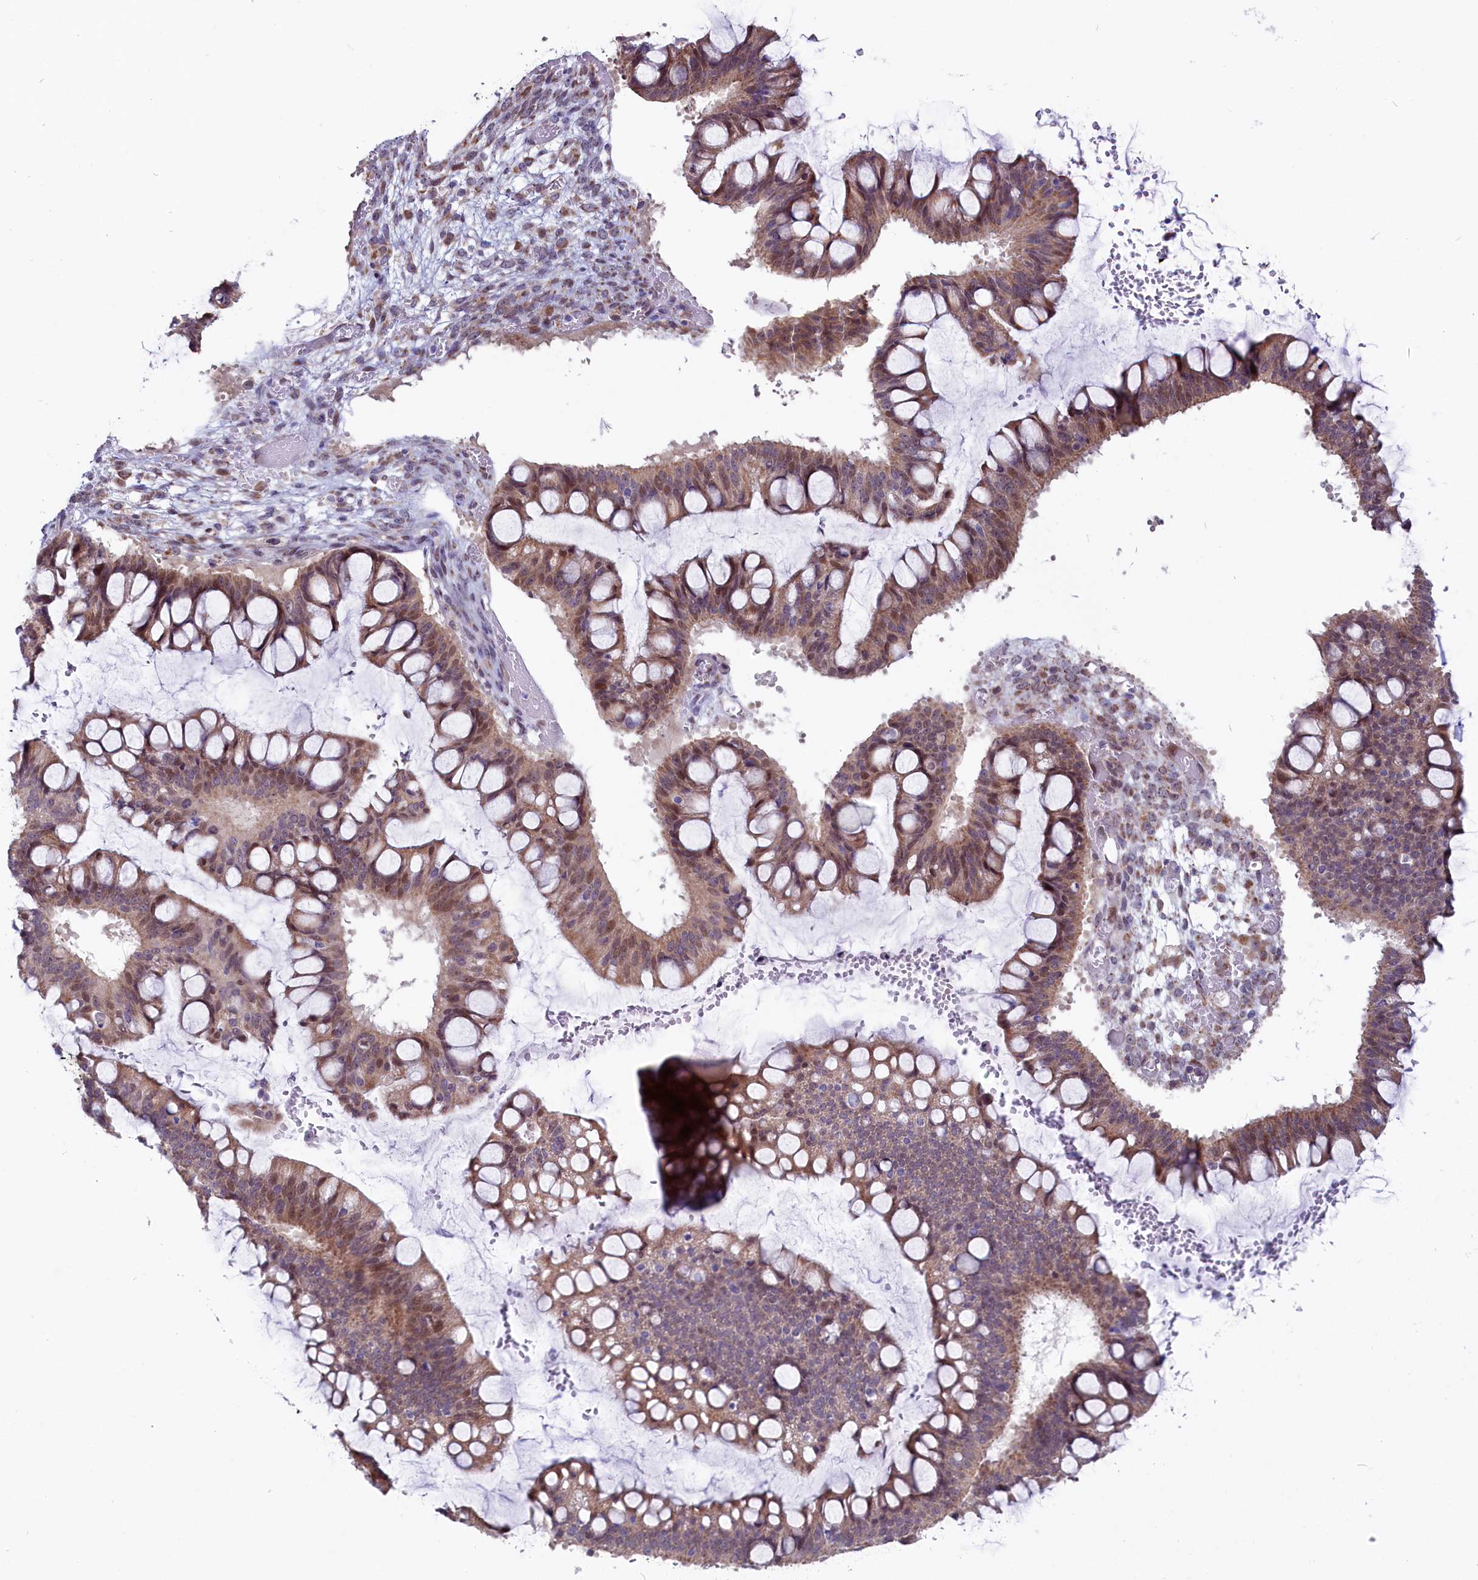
{"staining": {"intensity": "moderate", "quantity": ">75%", "location": "cytoplasmic/membranous,nuclear"}, "tissue": "ovarian cancer", "cell_type": "Tumor cells", "image_type": "cancer", "snomed": [{"axis": "morphology", "description": "Cystadenocarcinoma, mucinous, NOS"}, {"axis": "topography", "description": "Ovary"}], "caption": "Ovarian cancer was stained to show a protein in brown. There is medium levels of moderate cytoplasmic/membranous and nuclear positivity in about >75% of tumor cells.", "gene": "CIAPIN1", "patient": {"sex": "female", "age": 73}}